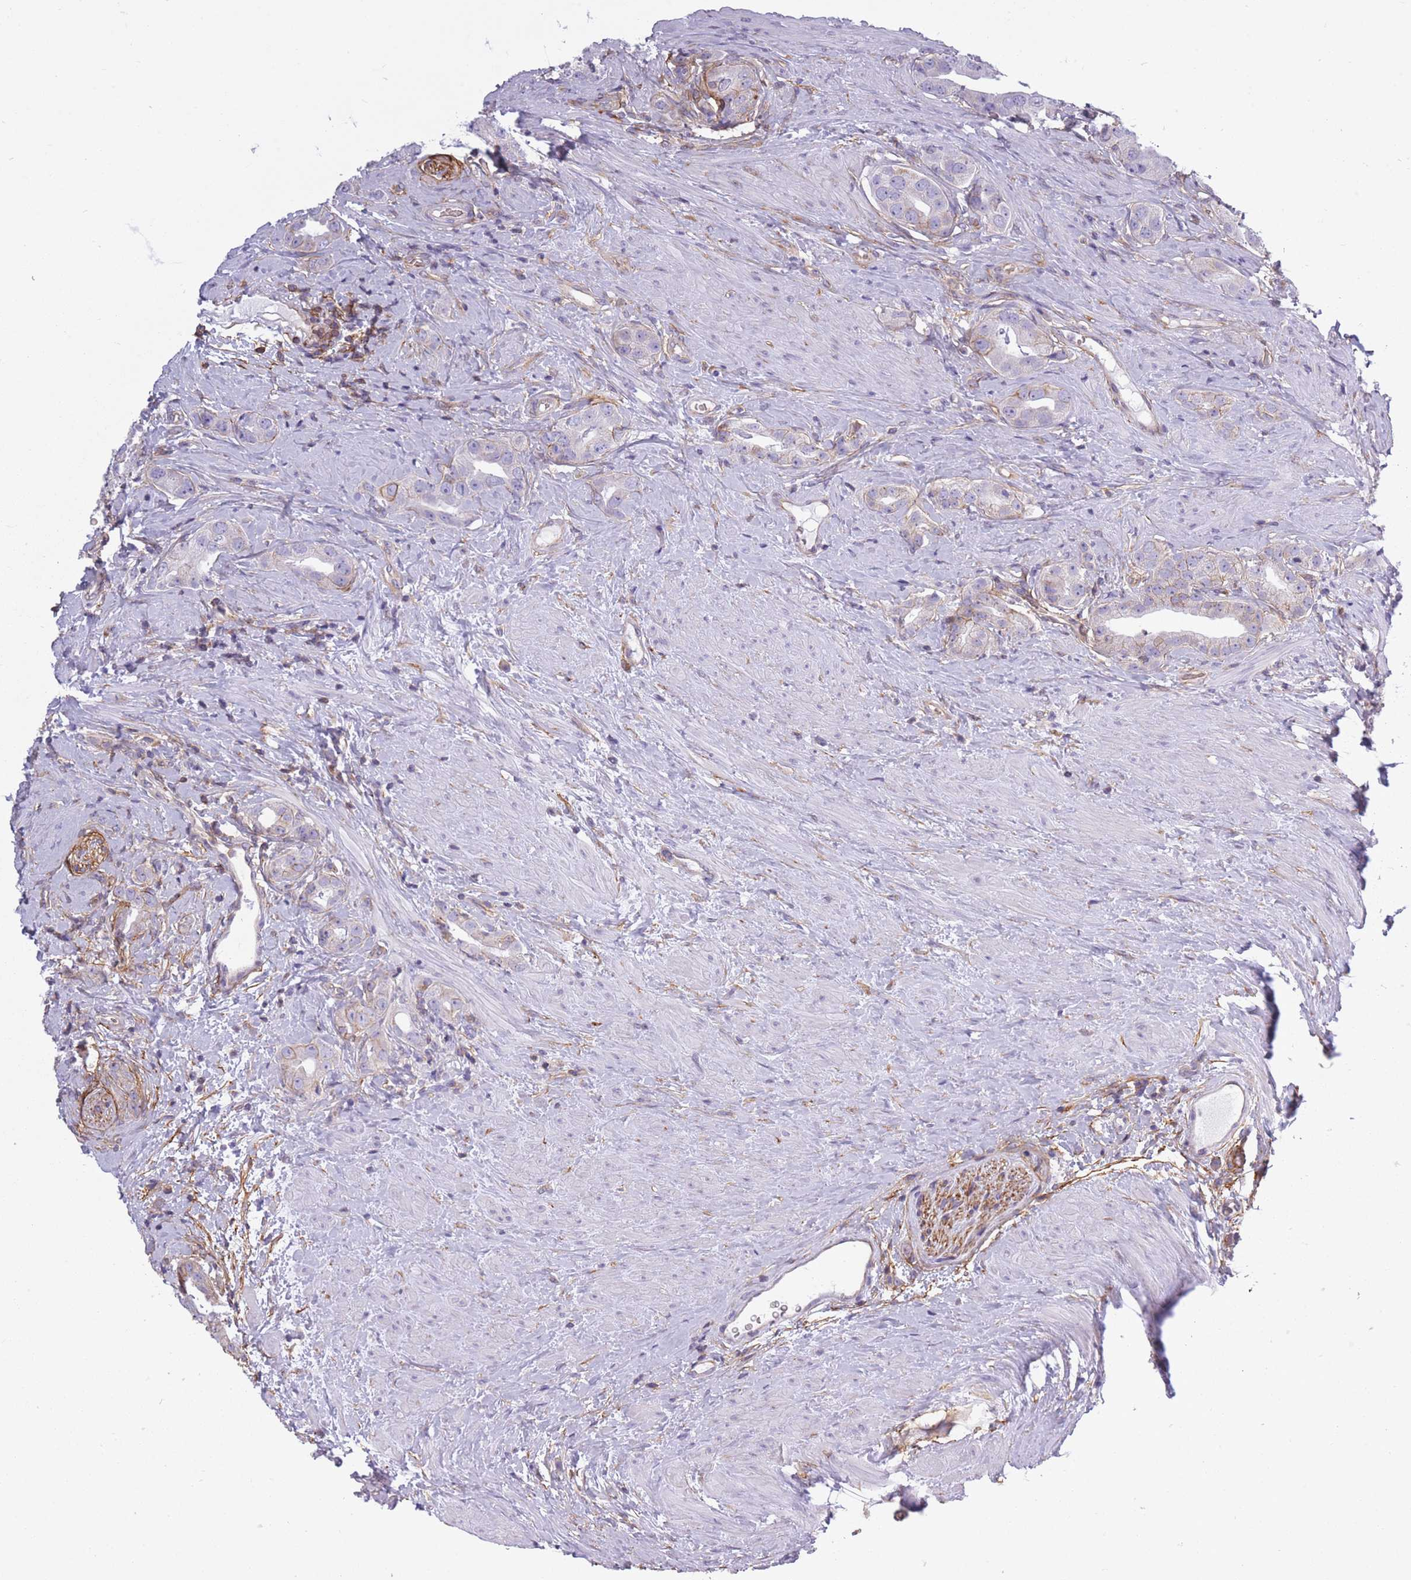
{"staining": {"intensity": "negative", "quantity": "none", "location": "none"}, "tissue": "prostate cancer", "cell_type": "Tumor cells", "image_type": "cancer", "snomed": [{"axis": "morphology", "description": "Adenocarcinoma, High grade"}, {"axis": "topography", "description": "Prostate"}], "caption": "IHC of prostate high-grade adenocarcinoma reveals no expression in tumor cells.", "gene": "ADD1", "patient": {"sex": "male", "age": 63}}